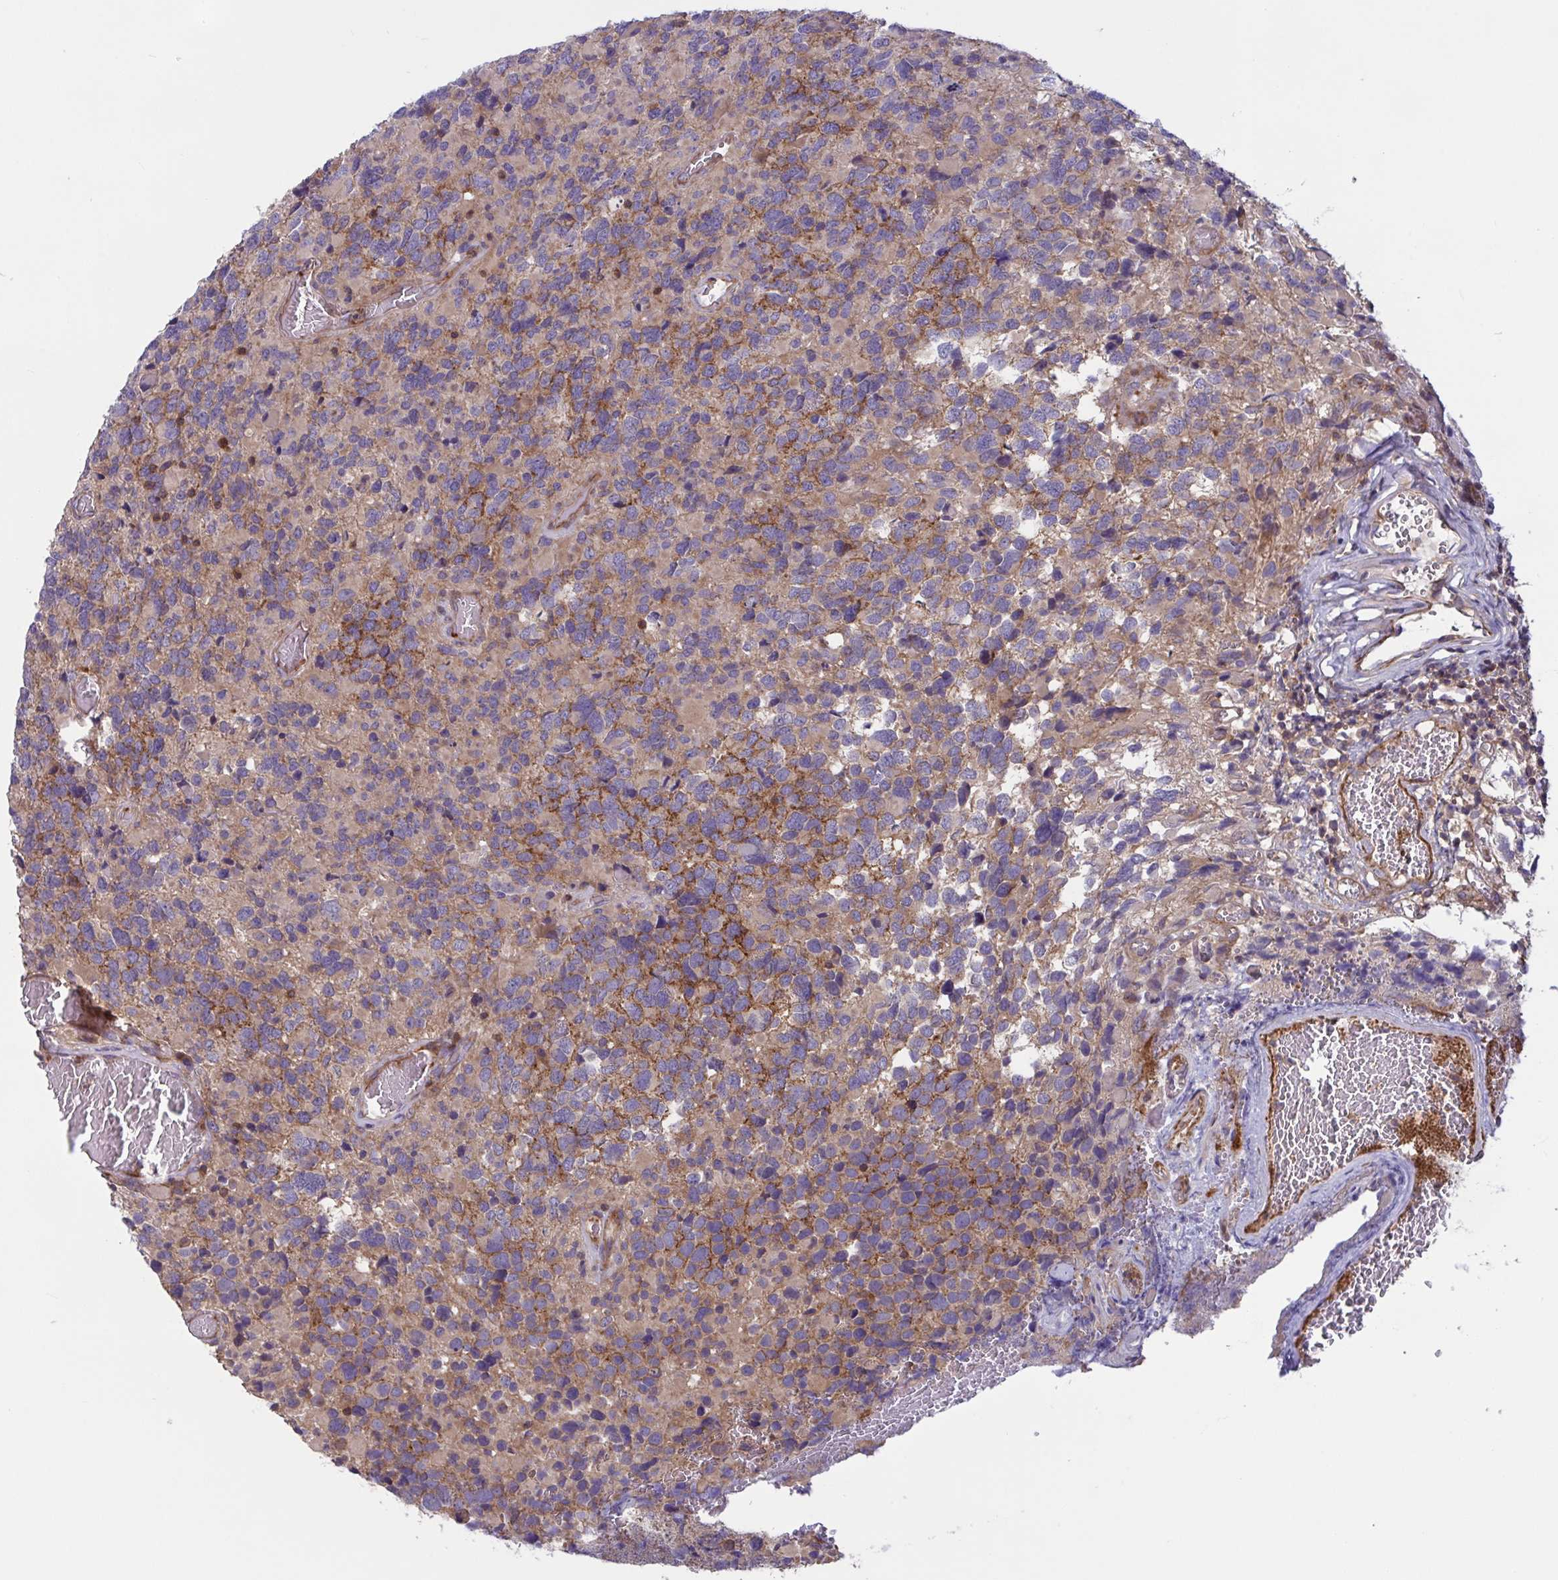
{"staining": {"intensity": "moderate", "quantity": "<25%", "location": "cytoplasmic/membranous"}, "tissue": "glioma", "cell_type": "Tumor cells", "image_type": "cancer", "snomed": [{"axis": "morphology", "description": "Glioma, malignant, High grade"}, {"axis": "topography", "description": "Brain"}], "caption": "Human malignant glioma (high-grade) stained for a protein (brown) demonstrates moderate cytoplasmic/membranous positive positivity in about <25% of tumor cells.", "gene": "TANK", "patient": {"sex": "female", "age": 40}}